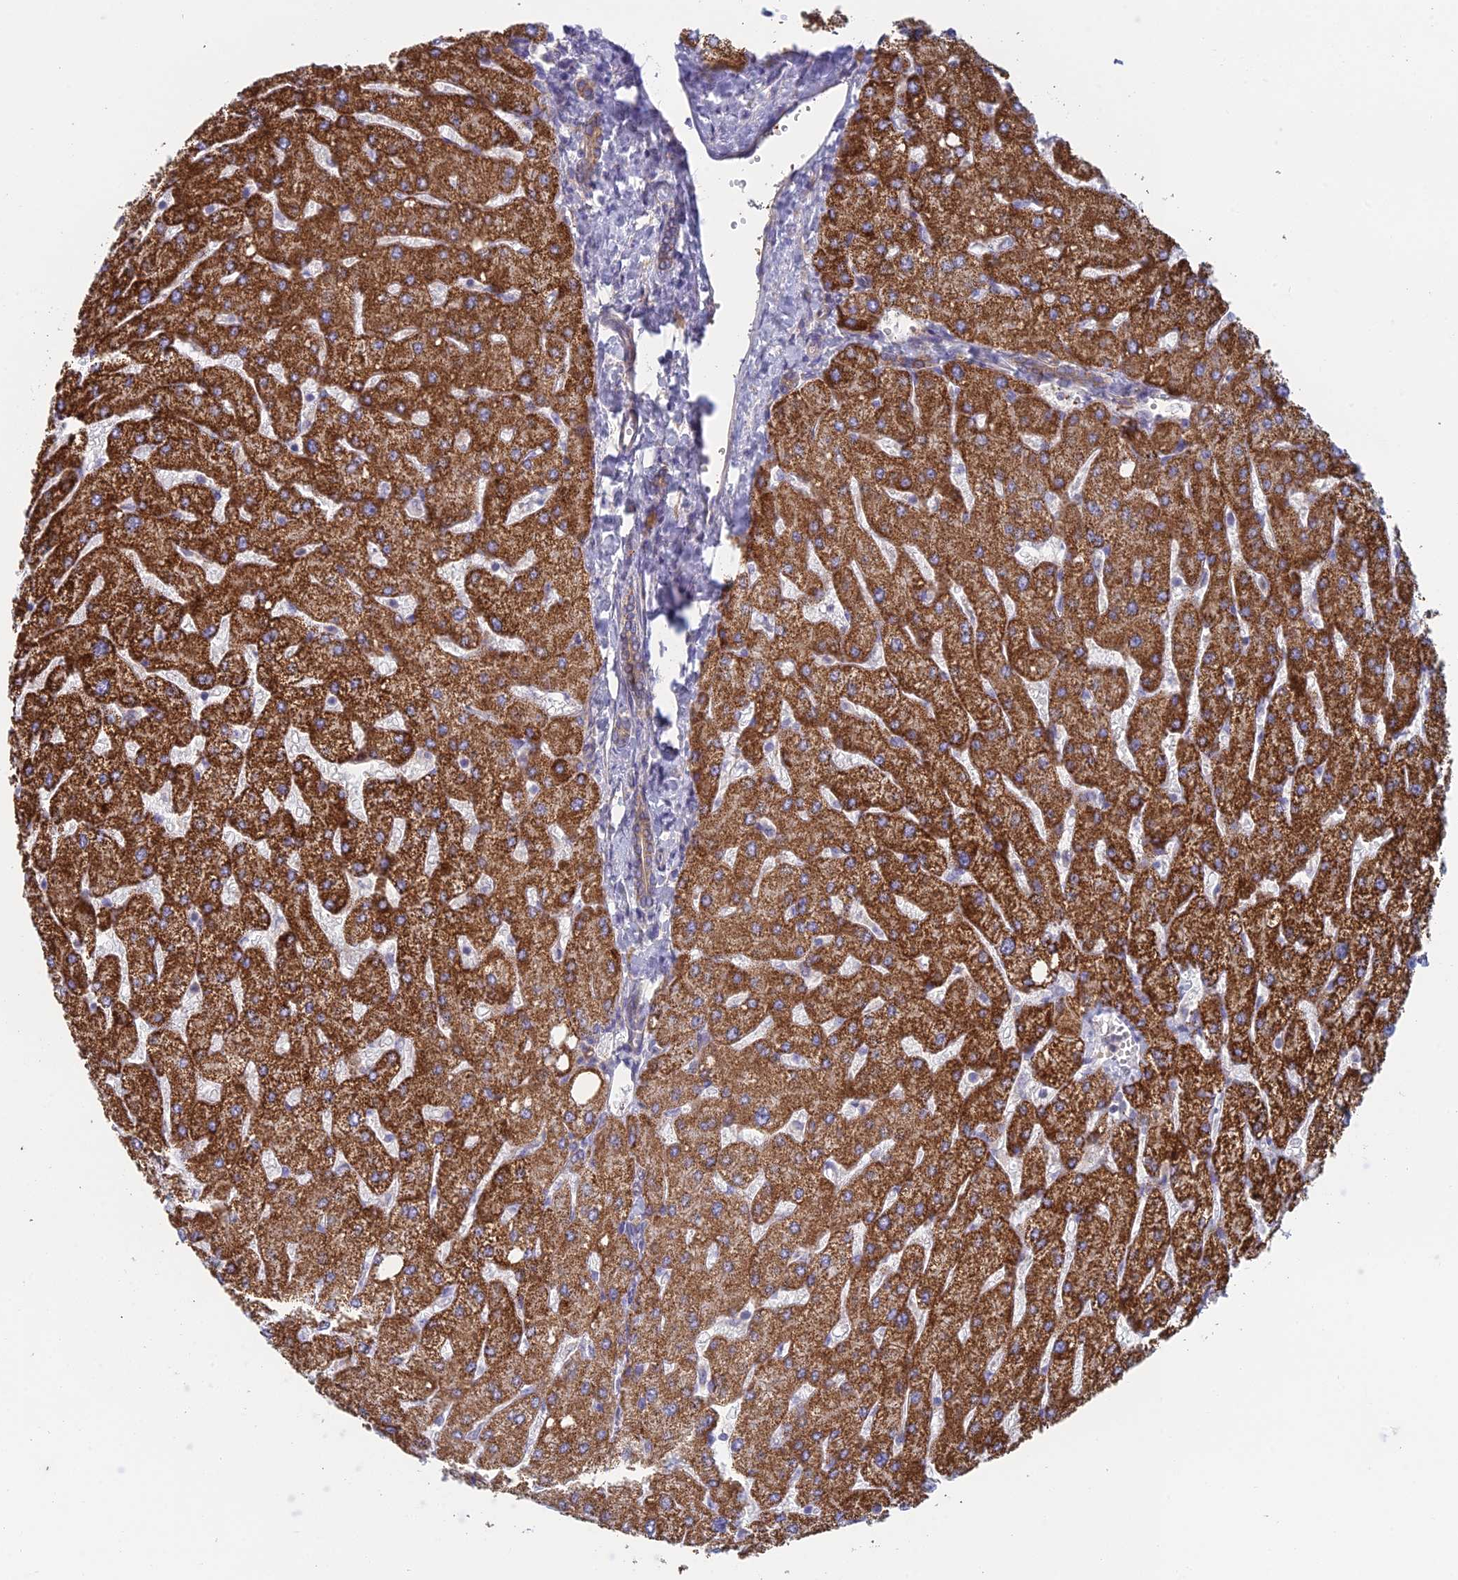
{"staining": {"intensity": "weak", "quantity": ">75%", "location": "cytoplasmic/membranous"}, "tissue": "liver", "cell_type": "Cholangiocytes", "image_type": "normal", "snomed": [{"axis": "morphology", "description": "Normal tissue, NOS"}, {"axis": "topography", "description": "Liver"}], "caption": "Liver stained with immunohistochemistry exhibits weak cytoplasmic/membranous staining in about >75% of cholangiocytes.", "gene": "IFTAP", "patient": {"sex": "male", "age": 55}}